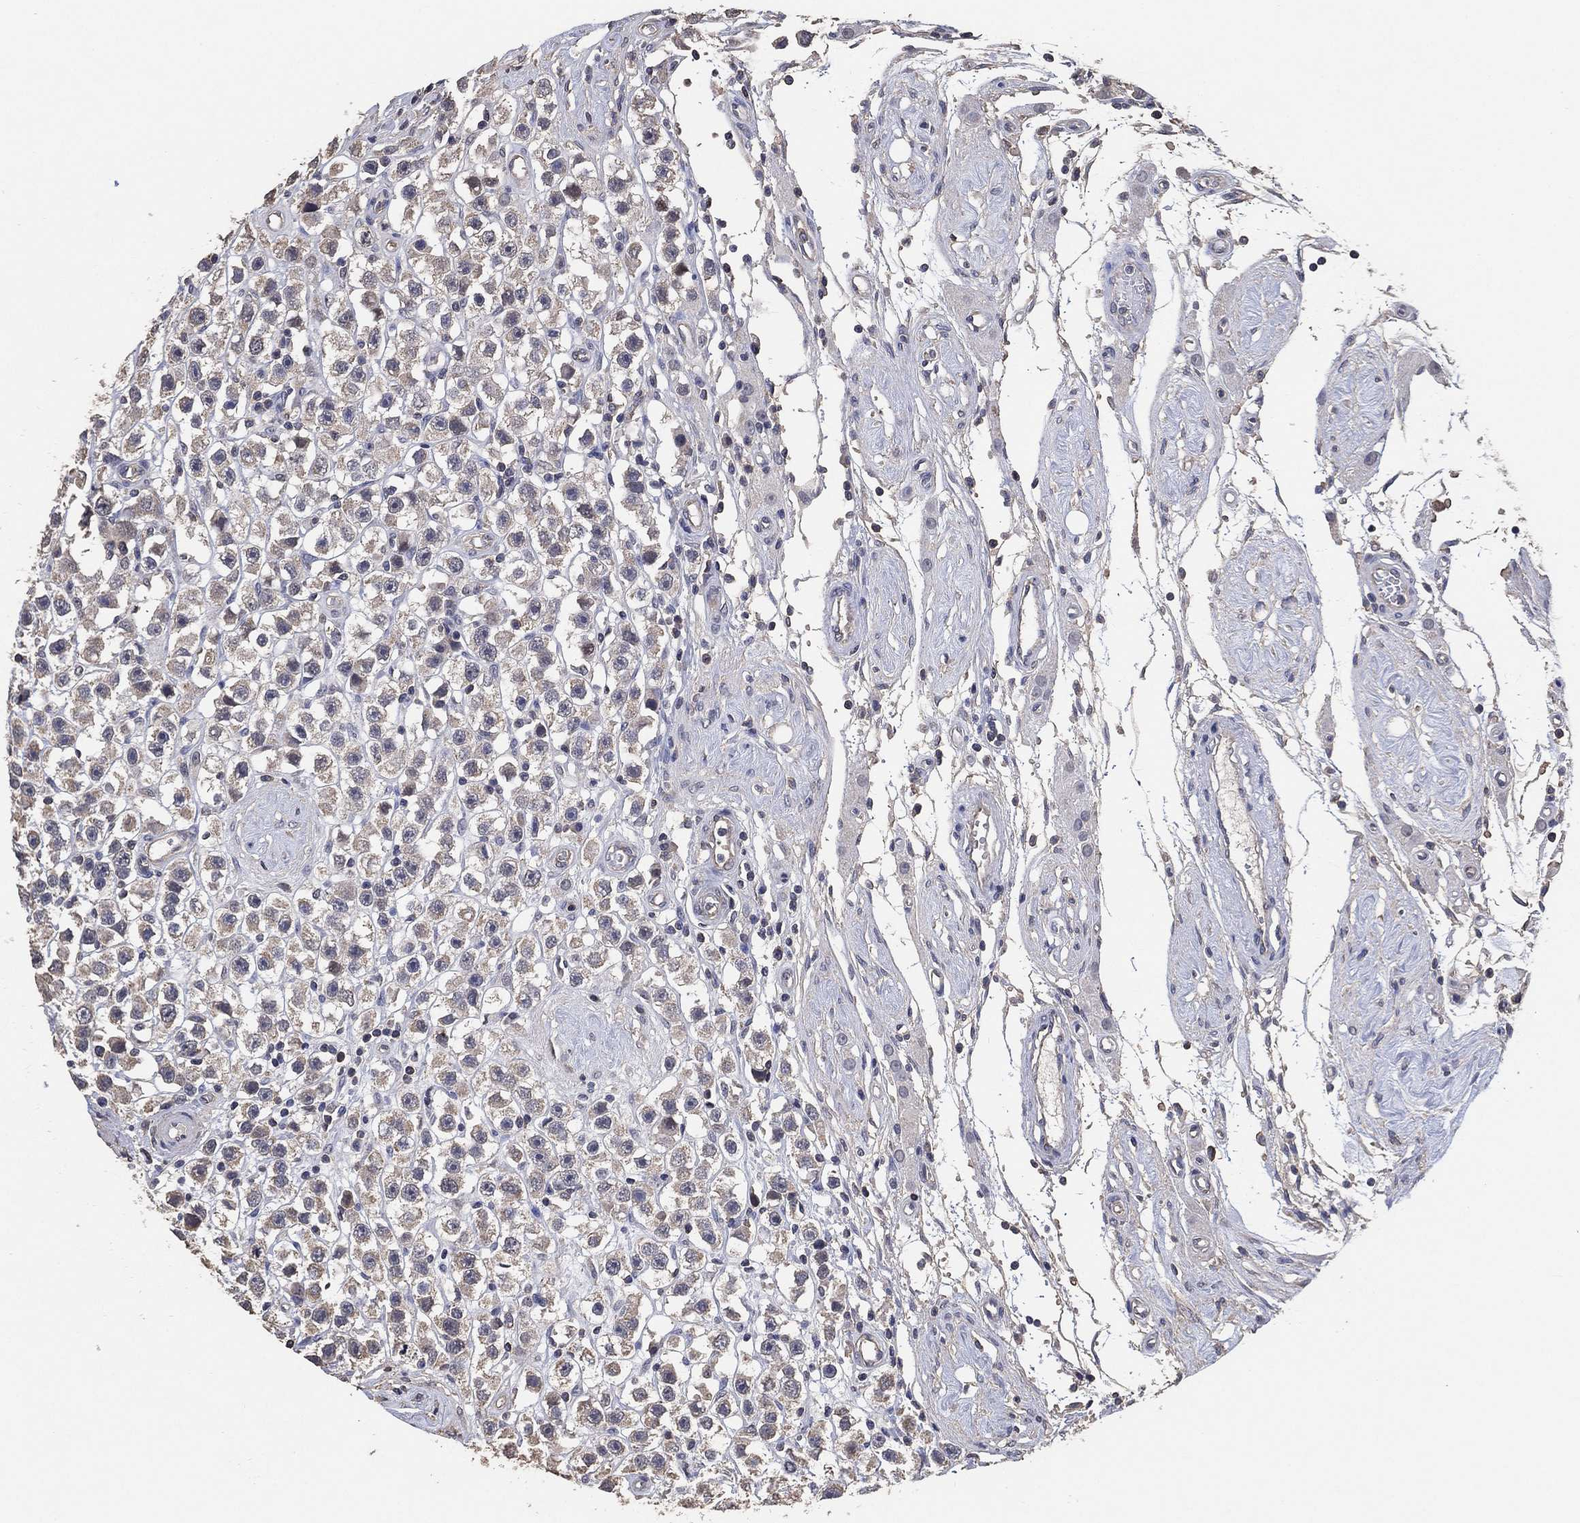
{"staining": {"intensity": "negative", "quantity": "none", "location": "none"}, "tissue": "testis cancer", "cell_type": "Tumor cells", "image_type": "cancer", "snomed": [{"axis": "morphology", "description": "Seminoma, NOS"}, {"axis": "topography", "description": "Testis"}], "caption": "Human testis cancer stained for a protein using immunohistochemistry displays no expression in tumor cells.", "gene": "KLK5", "patient": {"sex": "male", "age": 45}}